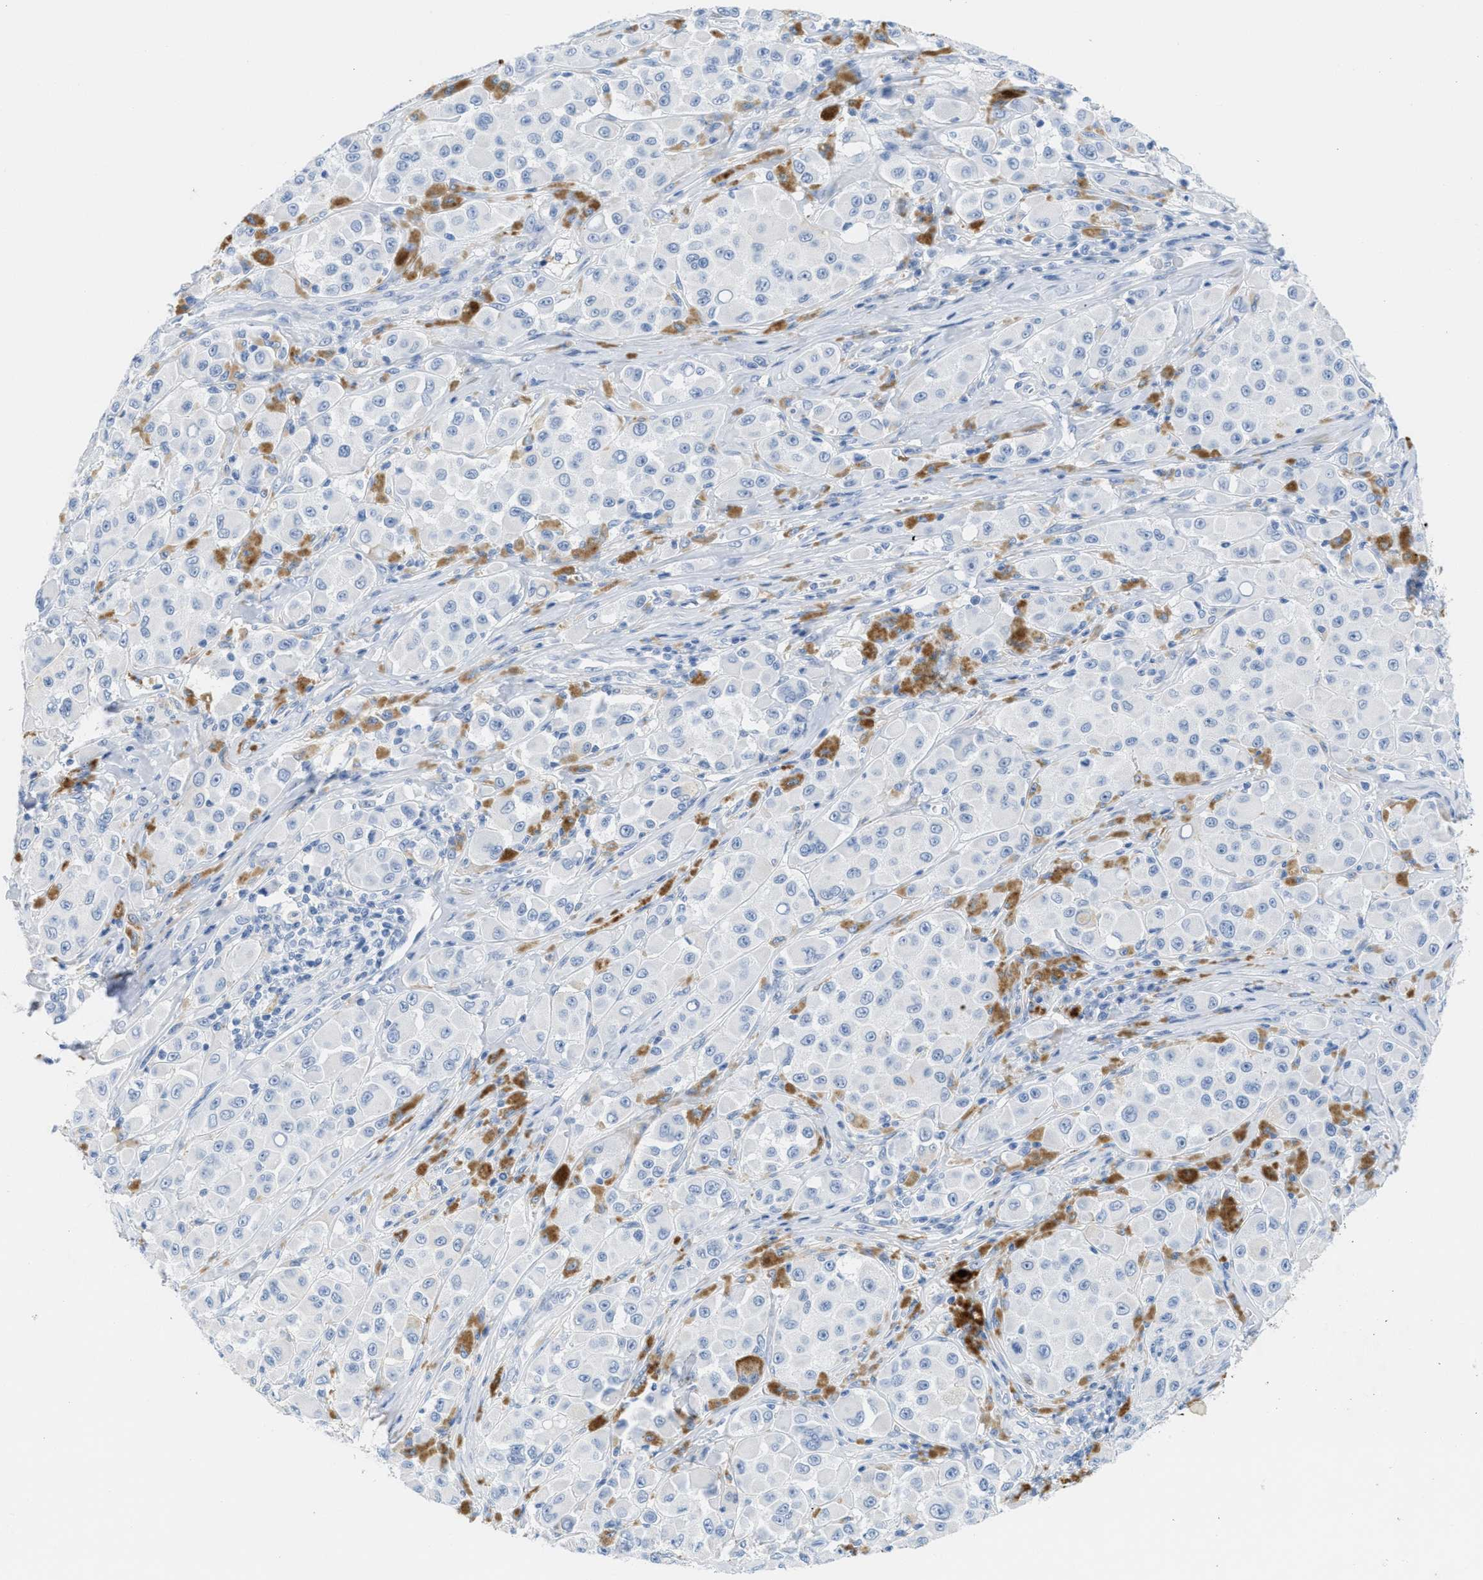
{"staining": {"intensity": "negative", "quantity": "none", "location": "none"}, "tissue": "melanoma", "cell_type": "Tumor cells", "image_type": "cancer", "snomed": [{"axis": "morphology", "description": "Malignant melanoma, NOS"}, {"axis": "topography", "description": "Skin"}], "caption": "This is a micrograph of immunohistochemistry staining of melanoma, which shows no expression in tumor cells.", "gene": "GPM6A", "patient": {"sex": "female", "age": 55}}